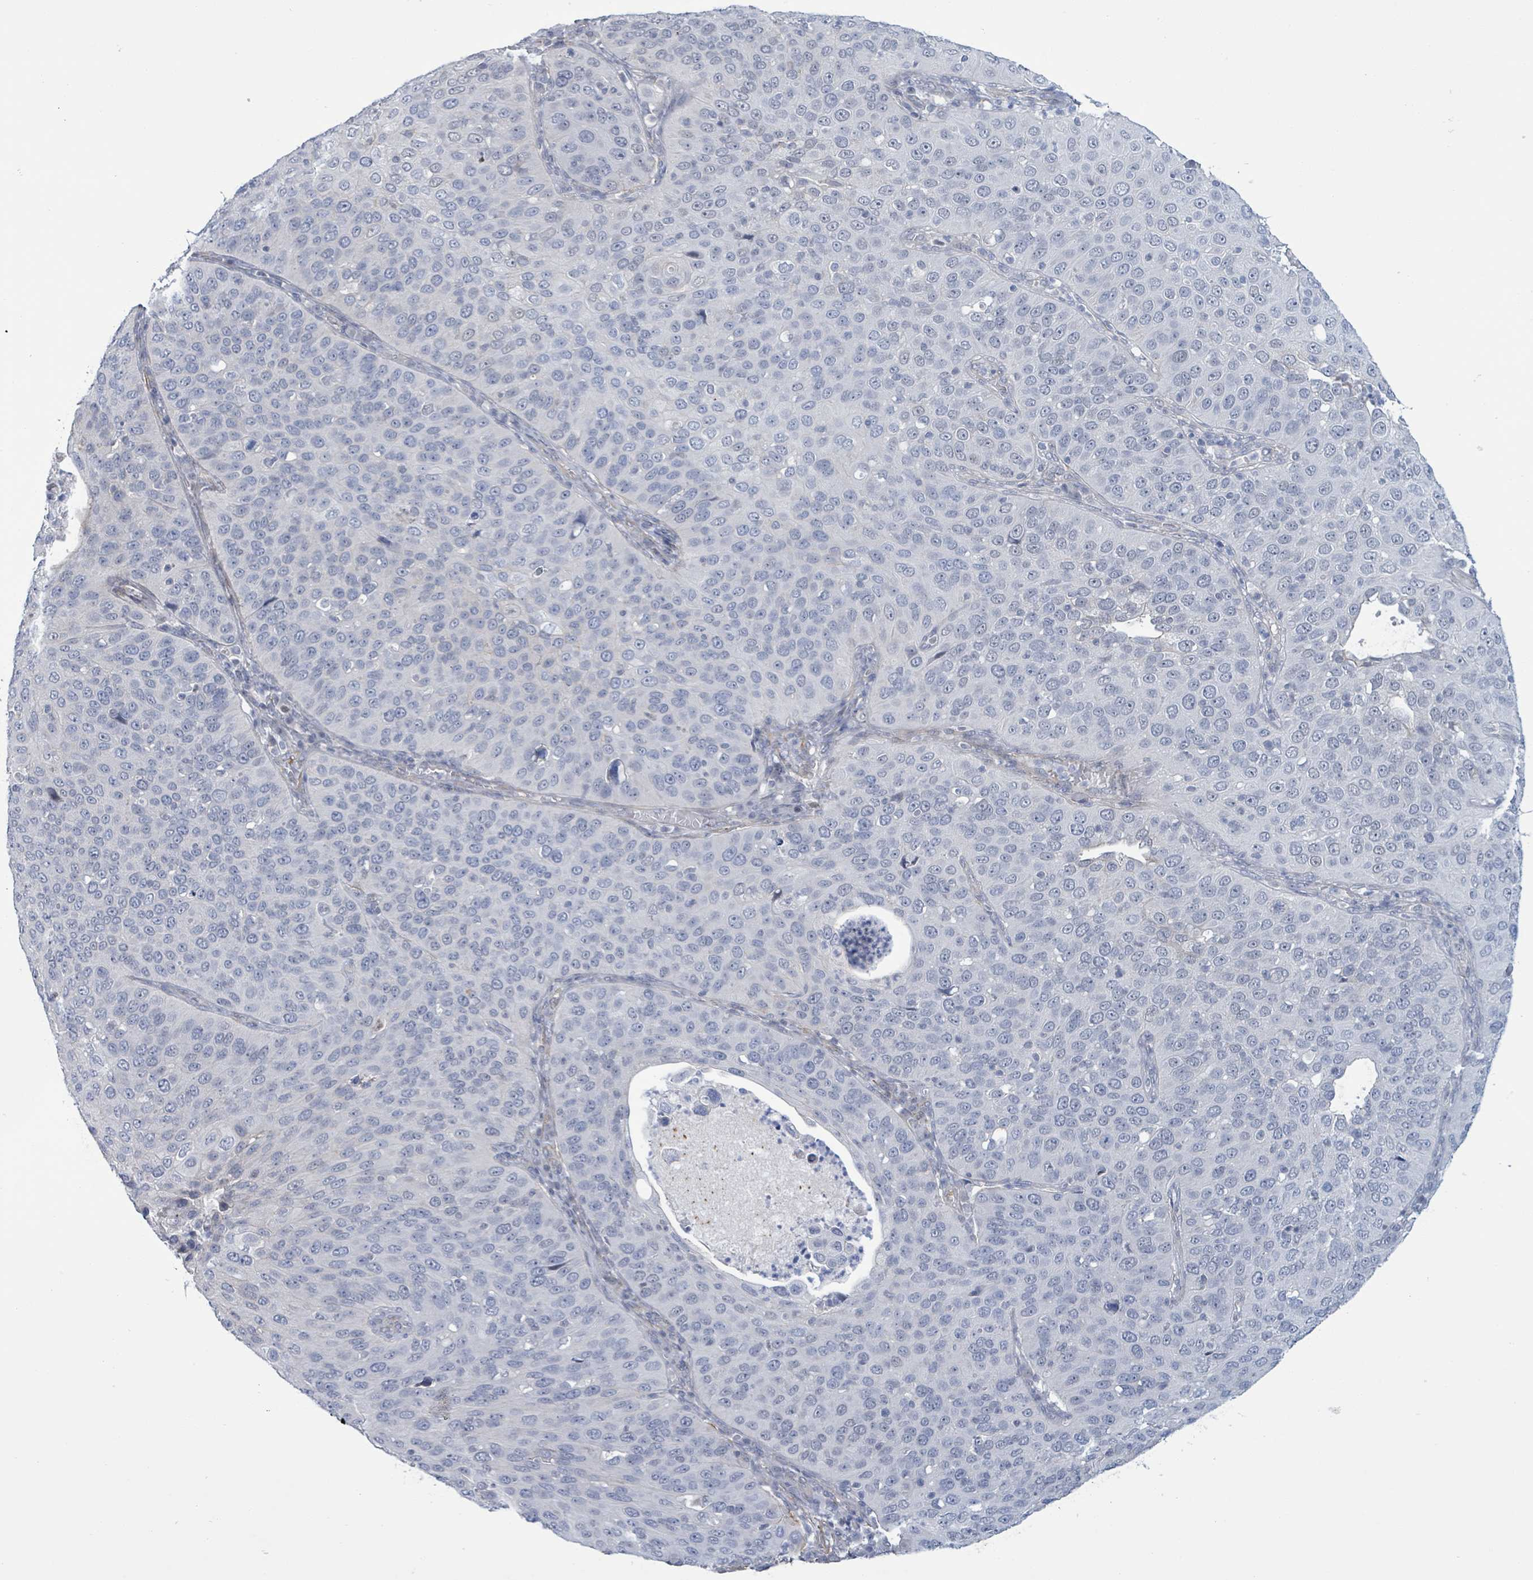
{"staining": {"intensity": "negative", "quantity": "none", "location": "none"}, "tissue": "cervical cancer", "cell_type": "Tumor cells", "image_type": "cancer", "snomed": [{"axis": "morphology", "description": "Squamous cell carcinoma, NOS"}, {"axis": "topography", "description": "Cervix"}], "caption": "This is an IHC micrograph of human cervical cancer (squamous cell carcinoma). There is no expression in tumor cells.", "gene": "DMRTC1B", "patient": {"sex": "female", "age": 36}}